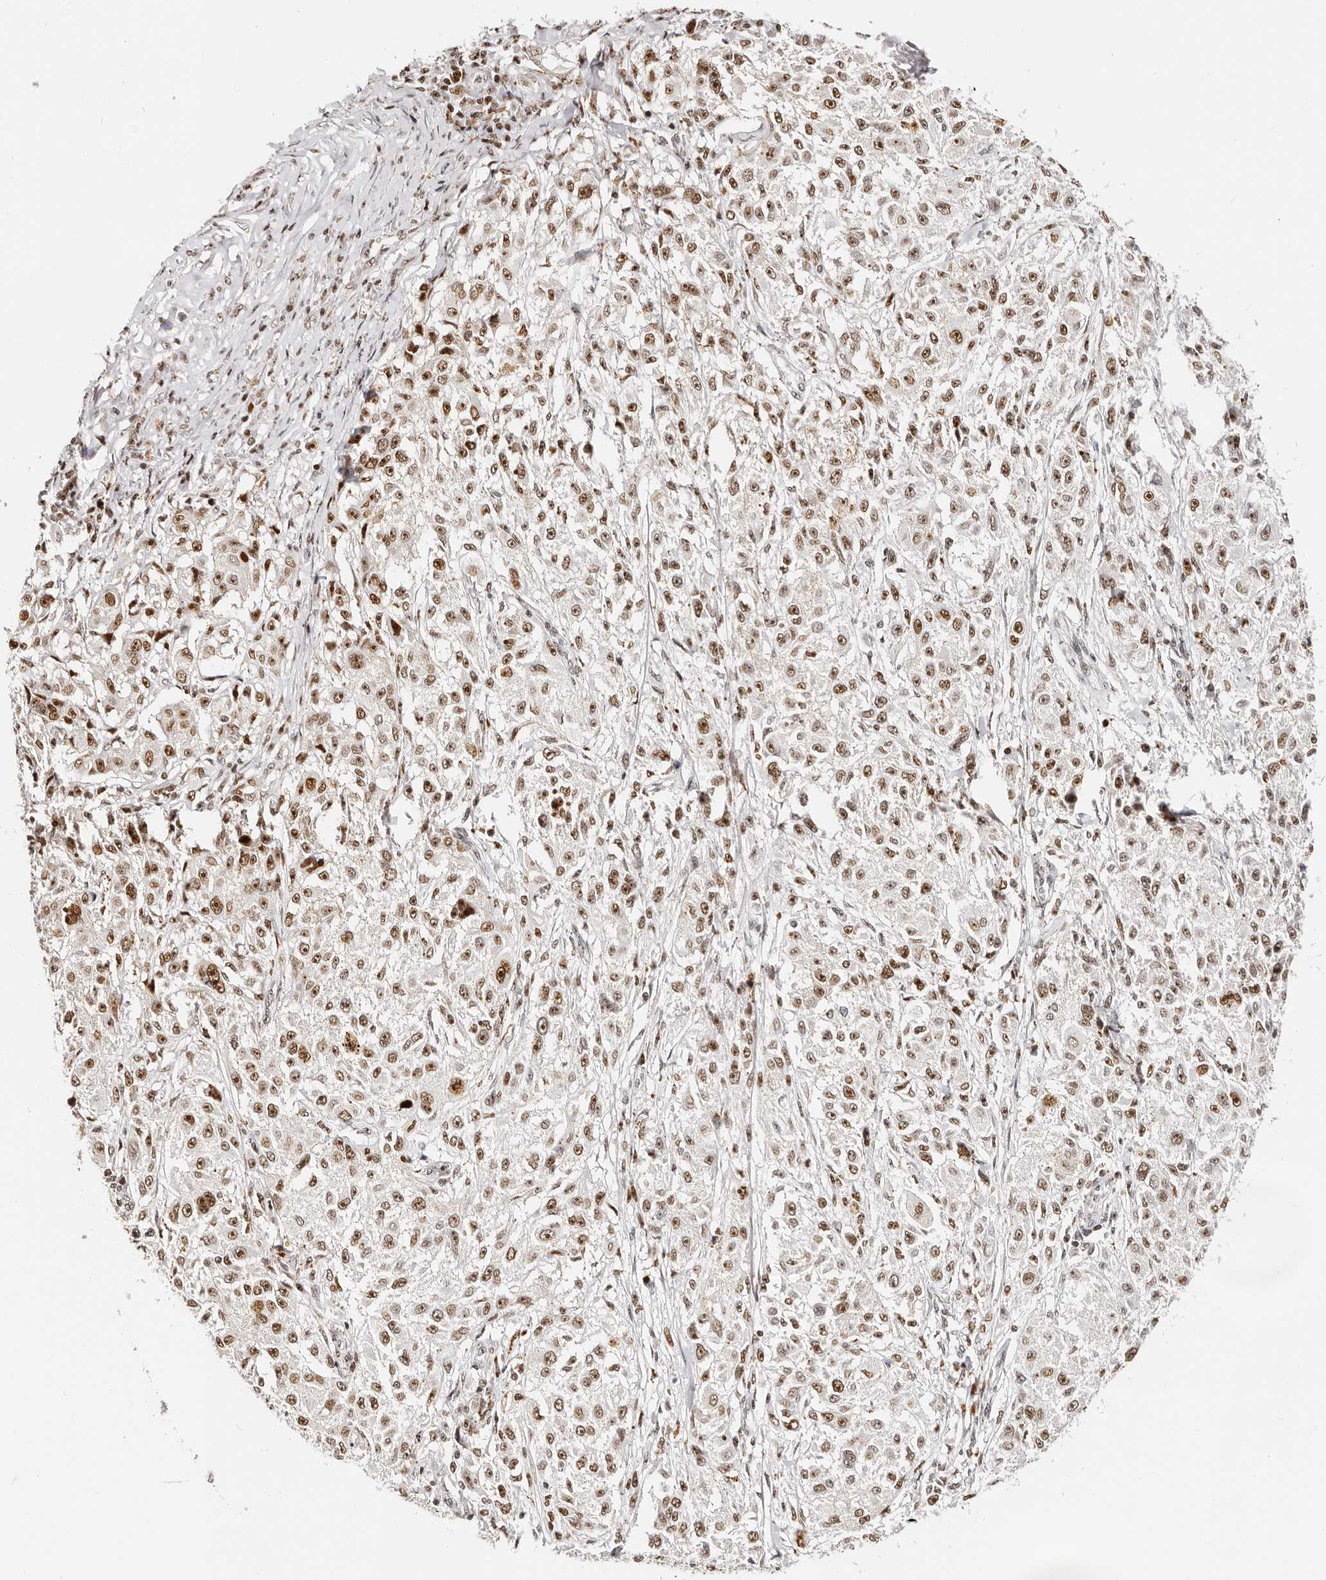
{"staining": {"intensity": "strong", "quantity": "25%-75%", "location": "nuclear"}, "tissue": "melanoma", "cell_type": "Tumor cells", "image_type": "cancer", "snomed": [{"axis": "morphology", "description": "Necrosis, NOS"}, {"axis": "morphology", "description": "Malignant melanoma, NOS"}, {"axis": "topography", "description": "Skin"}], "caption": "This photomicrograph displays immunohistochemistry staining of malignant melanoma, with high strong nuclear positivity in approximately 25%-75% of tumor cells.", "gene": "IQGAP3", "patient": {"sex": "female", "age": 87}}